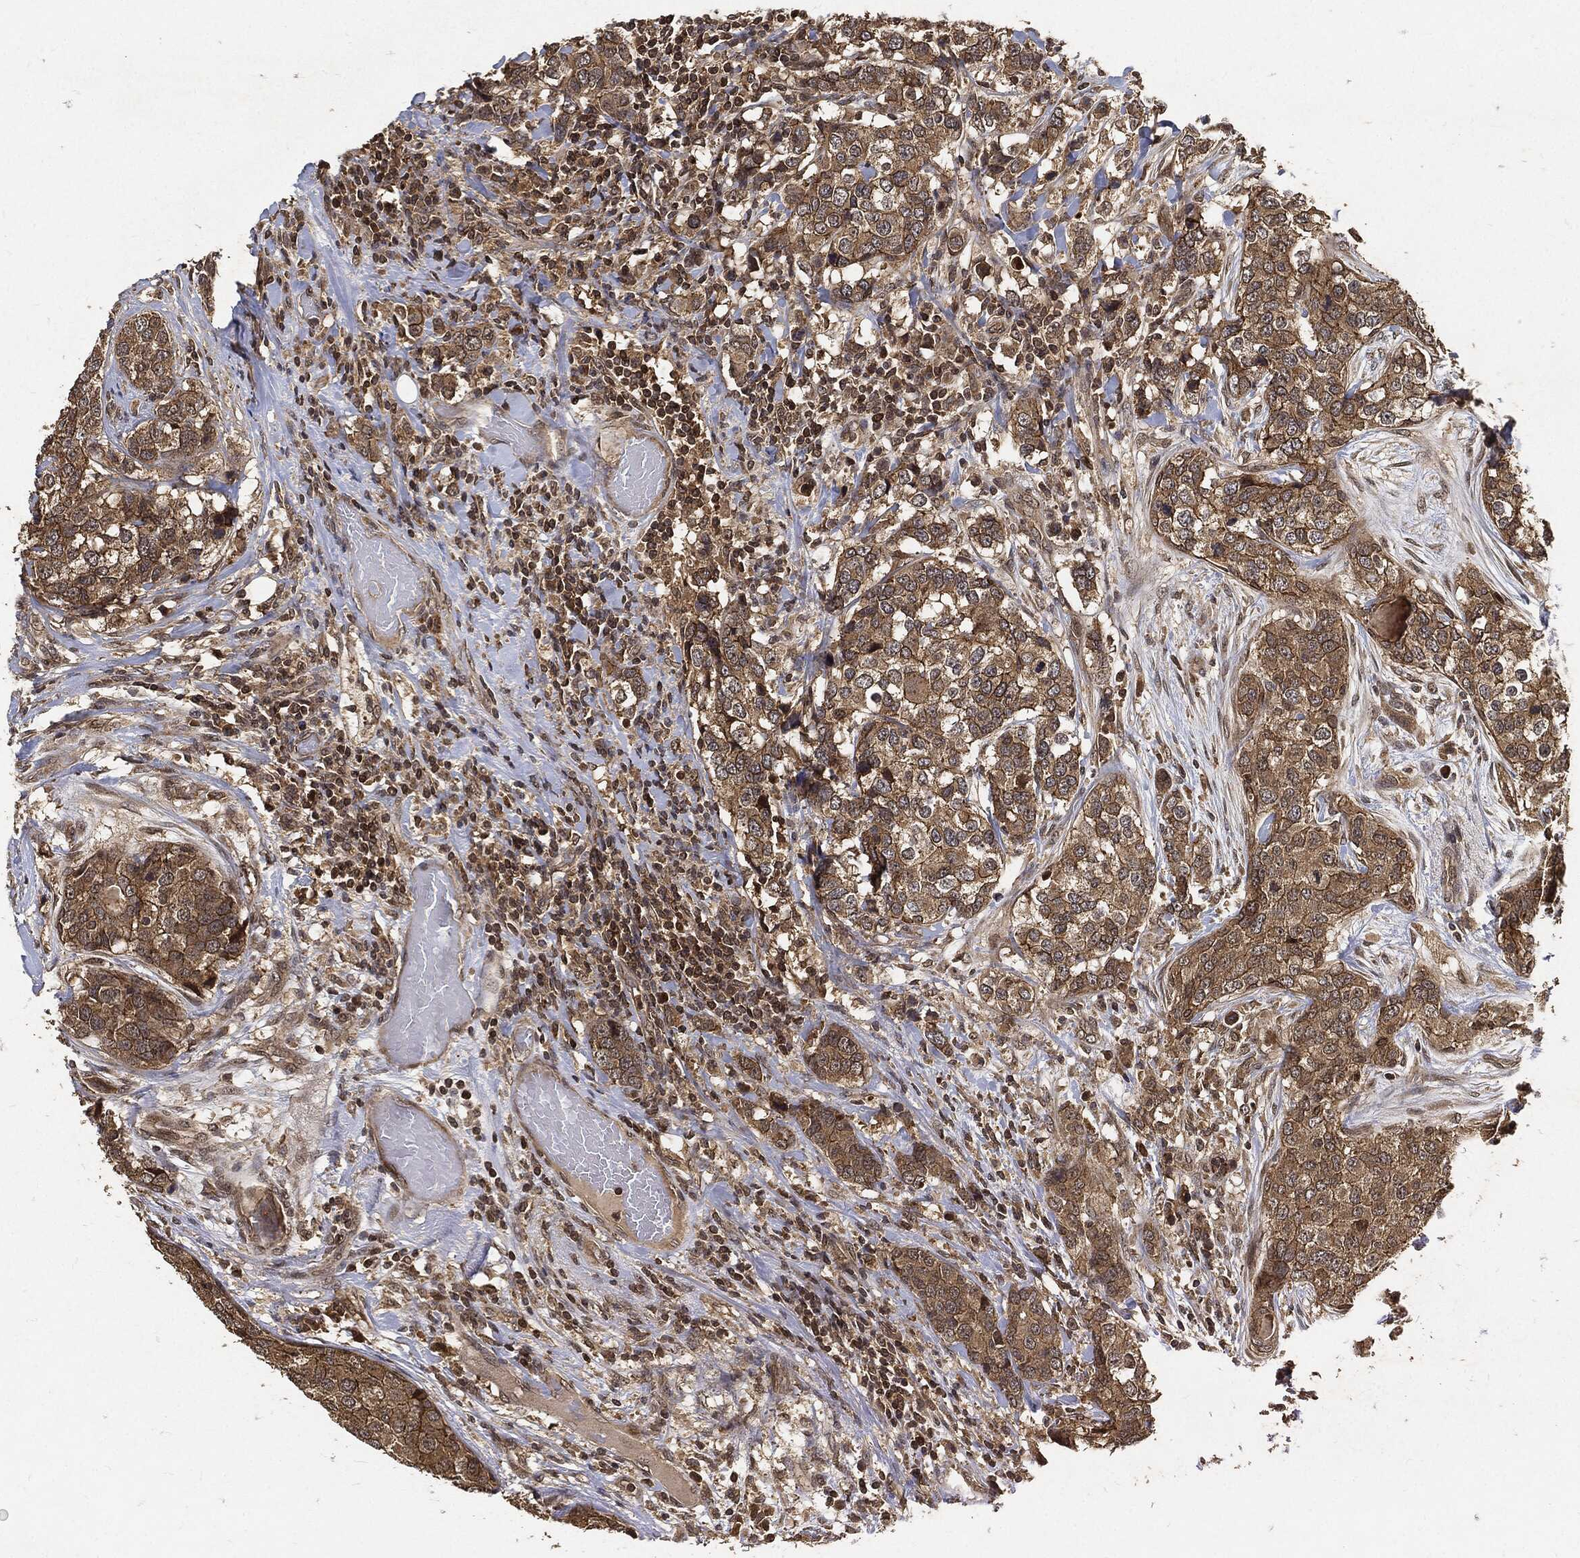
{"staining": {"intensity": "moderate", "quantity": ">75%", "location": "cytoplasmic/membranous"}, "tissue": "breast cancer", "cell_type": "Tumor cells", "image_type": "cancer", "snomed": [{"axis": "morphology", "description": "Lobular carcinoma"}, {"axis": "topography", "description": "Breast"}], "caption": "Tumor cells reveal medium levels of moderate cytoplasmic/membranous staining in approximately >75% of cells in breast cancer (lobular carcinoma).", "gene": "ZNF226", "patient": {"sex": "female", "age": 59}}